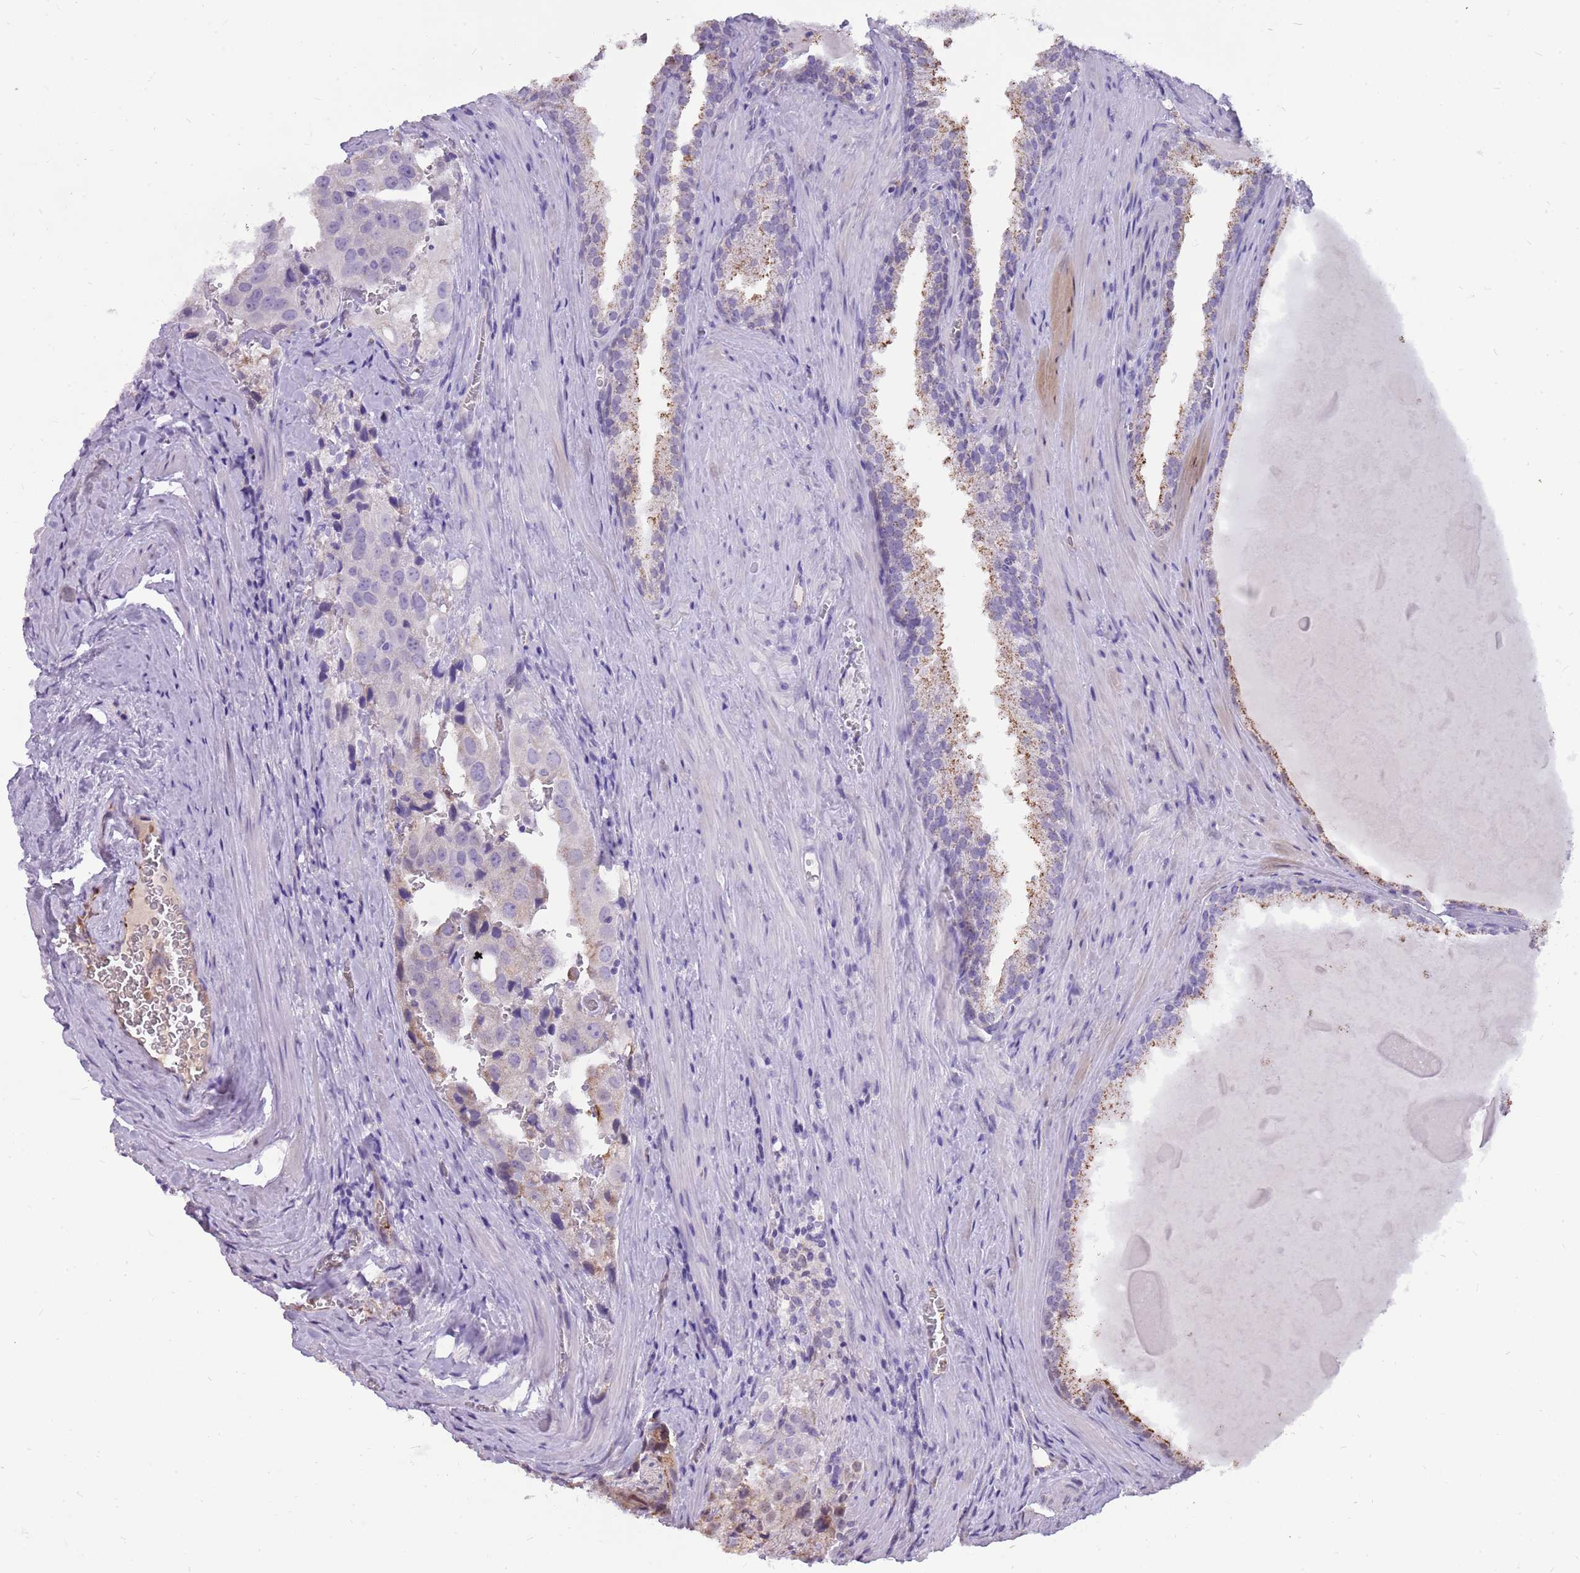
{"staining": {"intensity": "weak", "quantity": "<25%", "location": "cytoplasmic/membranous"}, "tissue": "prostate cancer", "cell_type": "Tumor cells", "image_type": "cancer", "snomed": [{"axis": "morphology", "description": "Adenocarcinoma, High grade"}, {"axis": "topography", "description": "Prostate"}], "caption": "Tumor cells are negative for protein expression in human prostate cancer.", "gene": "PCNX1", "patient": {"sex": "male", "age": 68}}